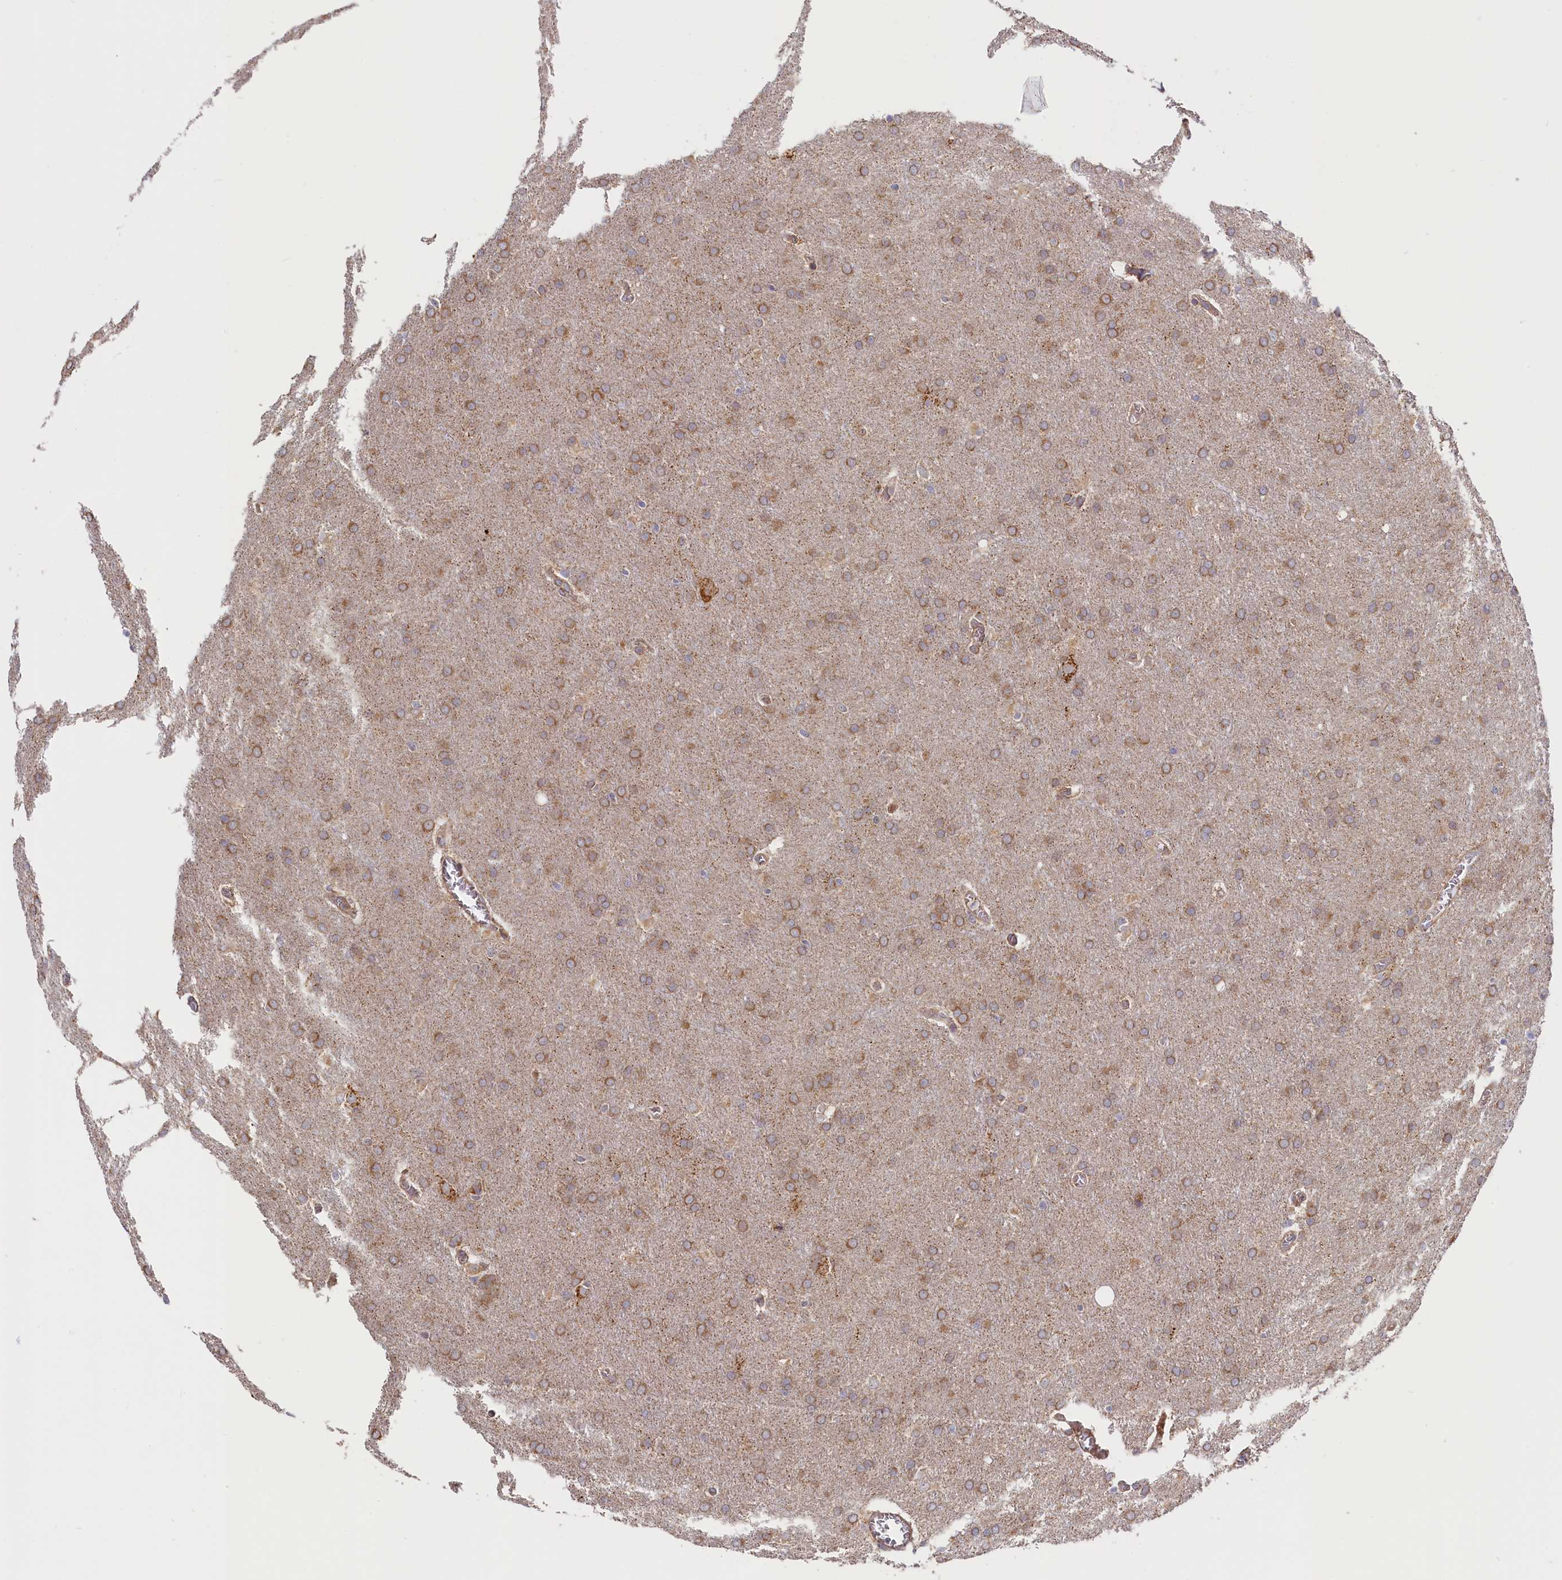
{"staining": {"intensity": "moderate", "quantity": "25%-75%", "location": "cytoplasmic/membranous"}, "tissue": "glioma", "cell_type": "Tumor cells", "image_type": "cancer", "snomed": [{"axis": "morphology", "description": "Glioma, malignant, Low grade"}, {"axis": "topography", "description": "Brain"}], "caption": "DAB immunohistochemical staining of human low-grade glioma (malignant) demonstrates moderate cytoplasmic/membranous protein positivity in about 25%-75% of tumor cells.", "gene": "CEP44", "patient": {"sex": "female", "age": 32}}